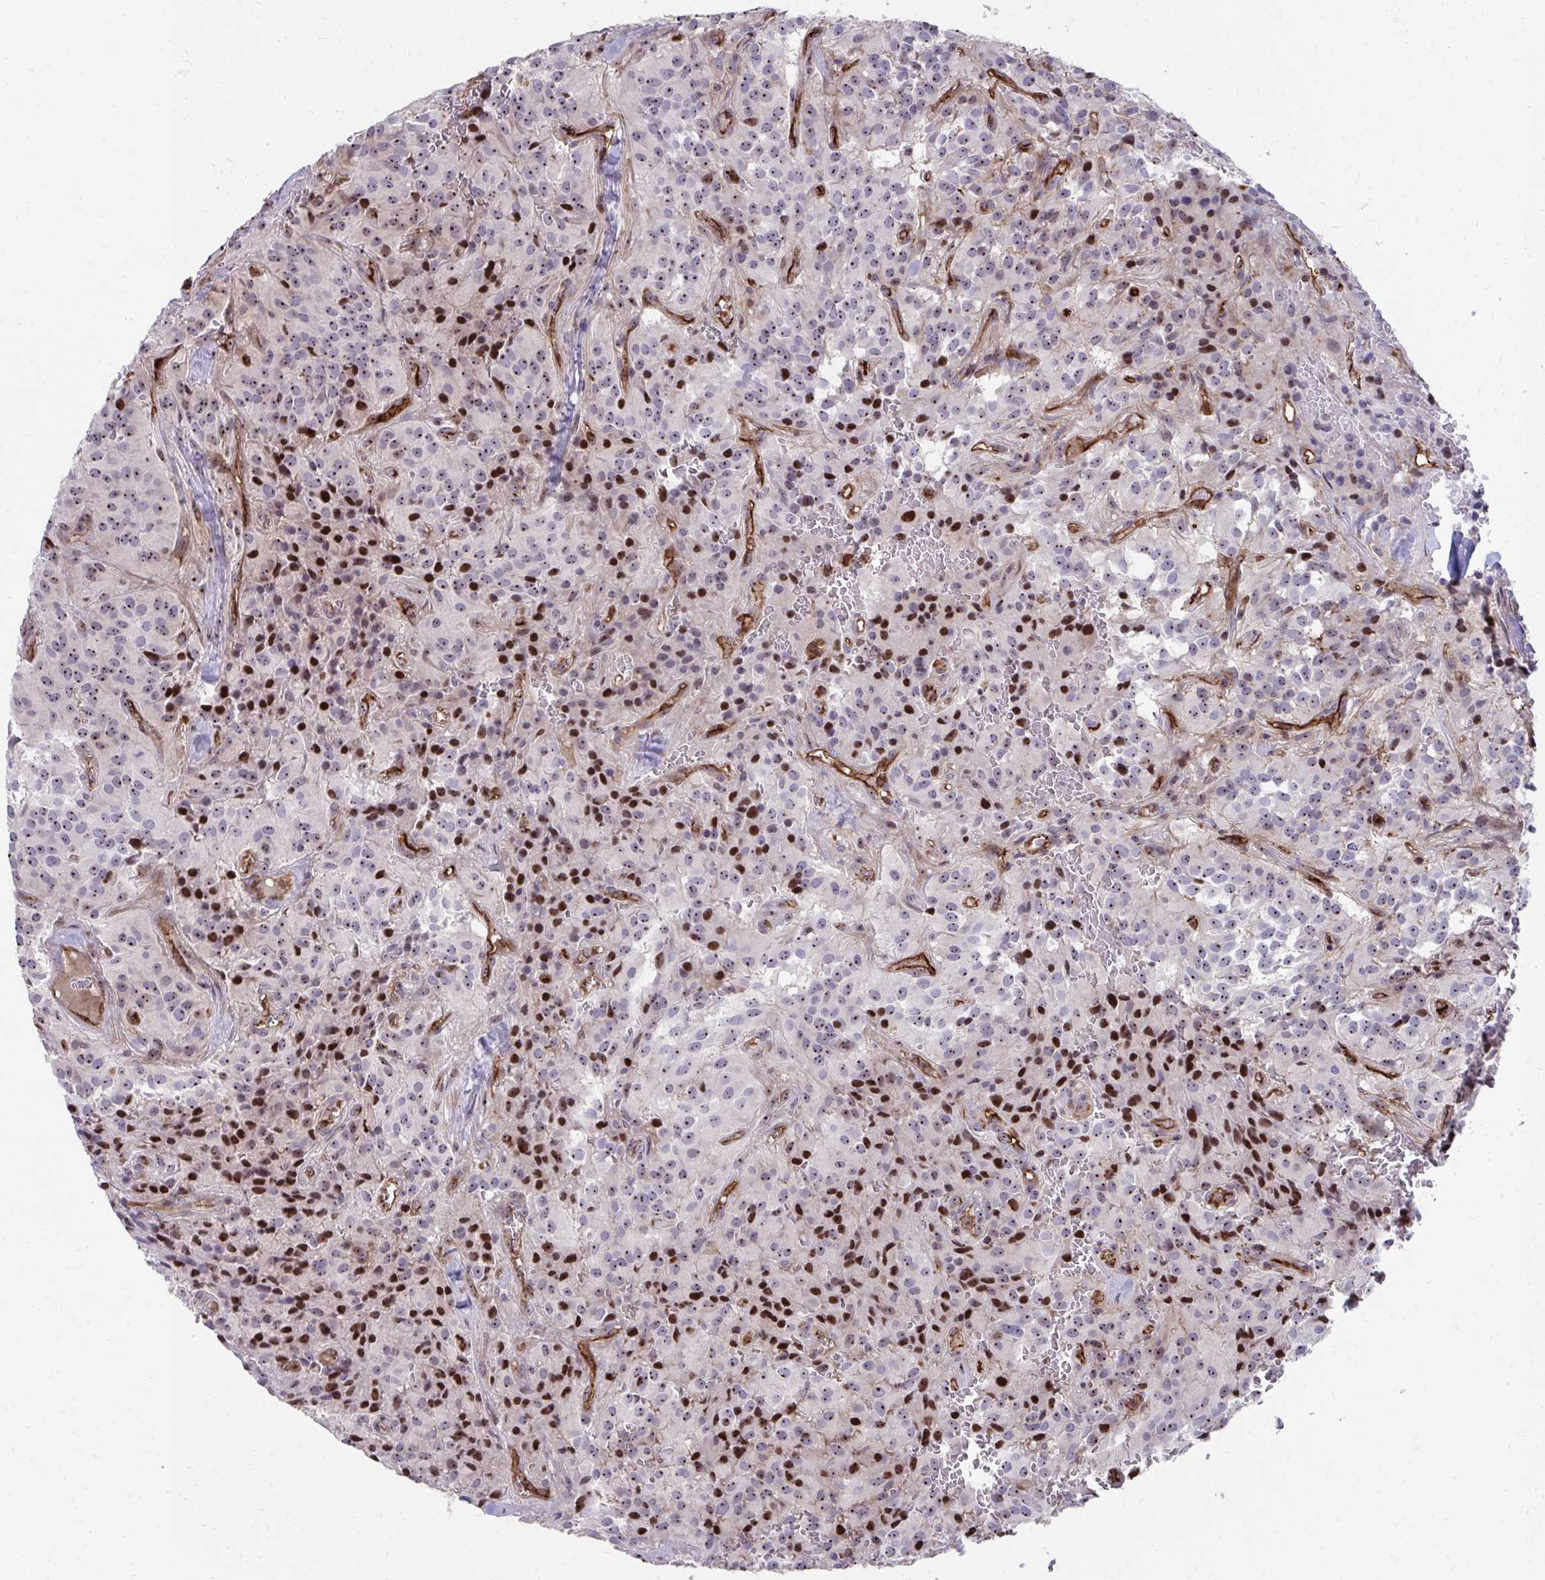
{"staining": {"intensity": "moderate", "quantity": ">75%", "location": "nuclear"}, "tissue": "glioma", "cell_type": "Tumor cells", "image_type": "cancer", "snomed": [{"axis": "morphology", "description": "Glioma, malignant, Low grade"}, {"axis": "topography", "description": "Brain"}], "caption": "High-magnification brightfield microscopy of malignant glioma (low-grade) stained with DAB (brown) and counterstained with hematoxylin (blue). tumor cells exhibit moderate nuclear staining is seen in about>75% of cells.", "gene": "FOXN3", "patient": {"sex": "male", "age": 42}}